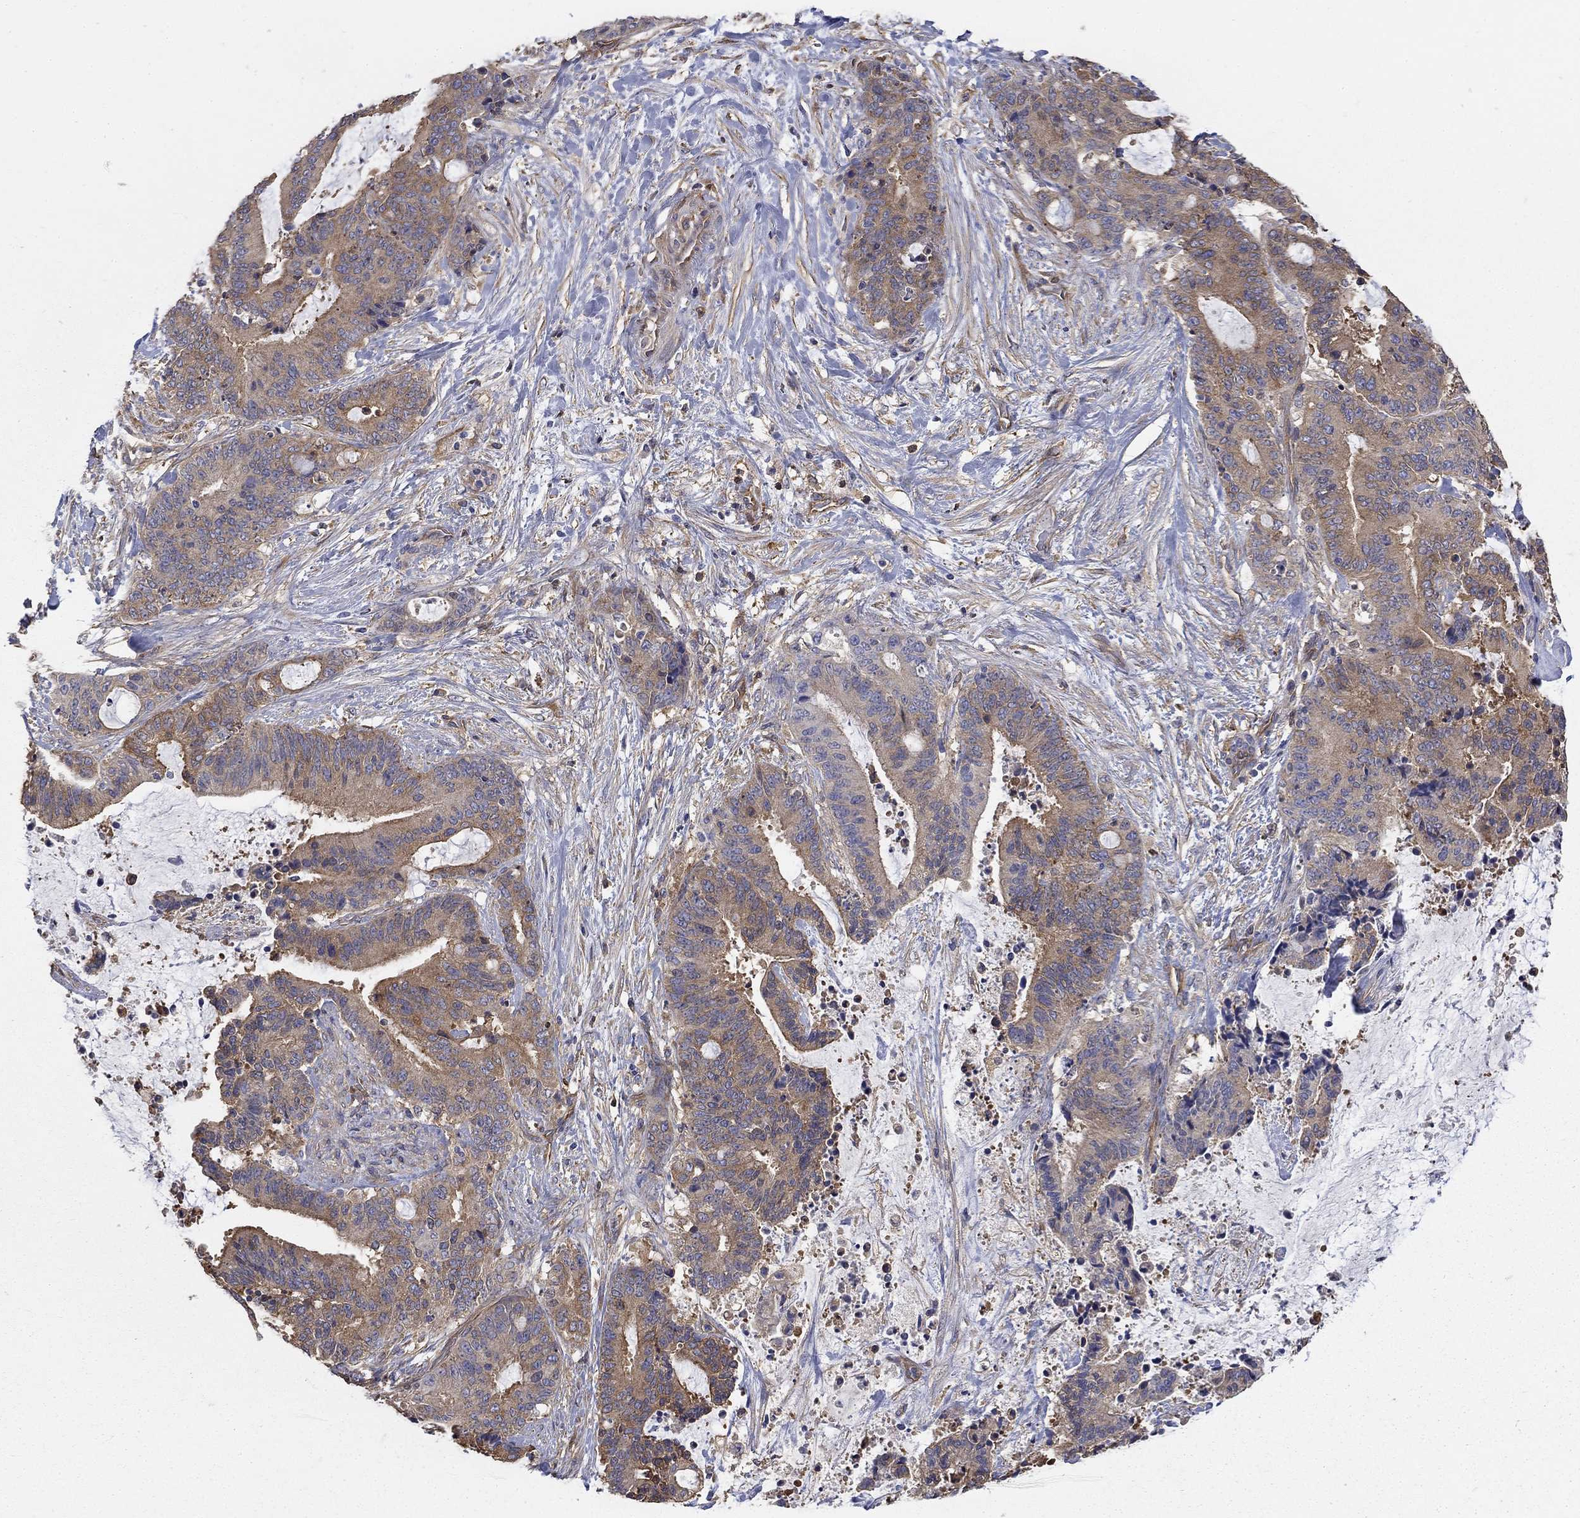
{"staining": {"intensity": "moderate", "quantity": "25%-75%", "location": "cytoplasmic/membranous"}, "tissue": "liver cancer", "cell_type": "Tumor cells", "image_type": "cancer", "snomed": [{"axis": "morphology", "description": "Cholangiocarcinoma"}, {"axis": "topography", "description": "Liver"}], "caption": "Protein staining of liver cholangiocarcinoma tissue displays moderate cytoplasmic/membranous staining in about 25%-75% of tumor cells.", "gene": "DPYSL2", "patient": {"sex": "female", "age": 73}}